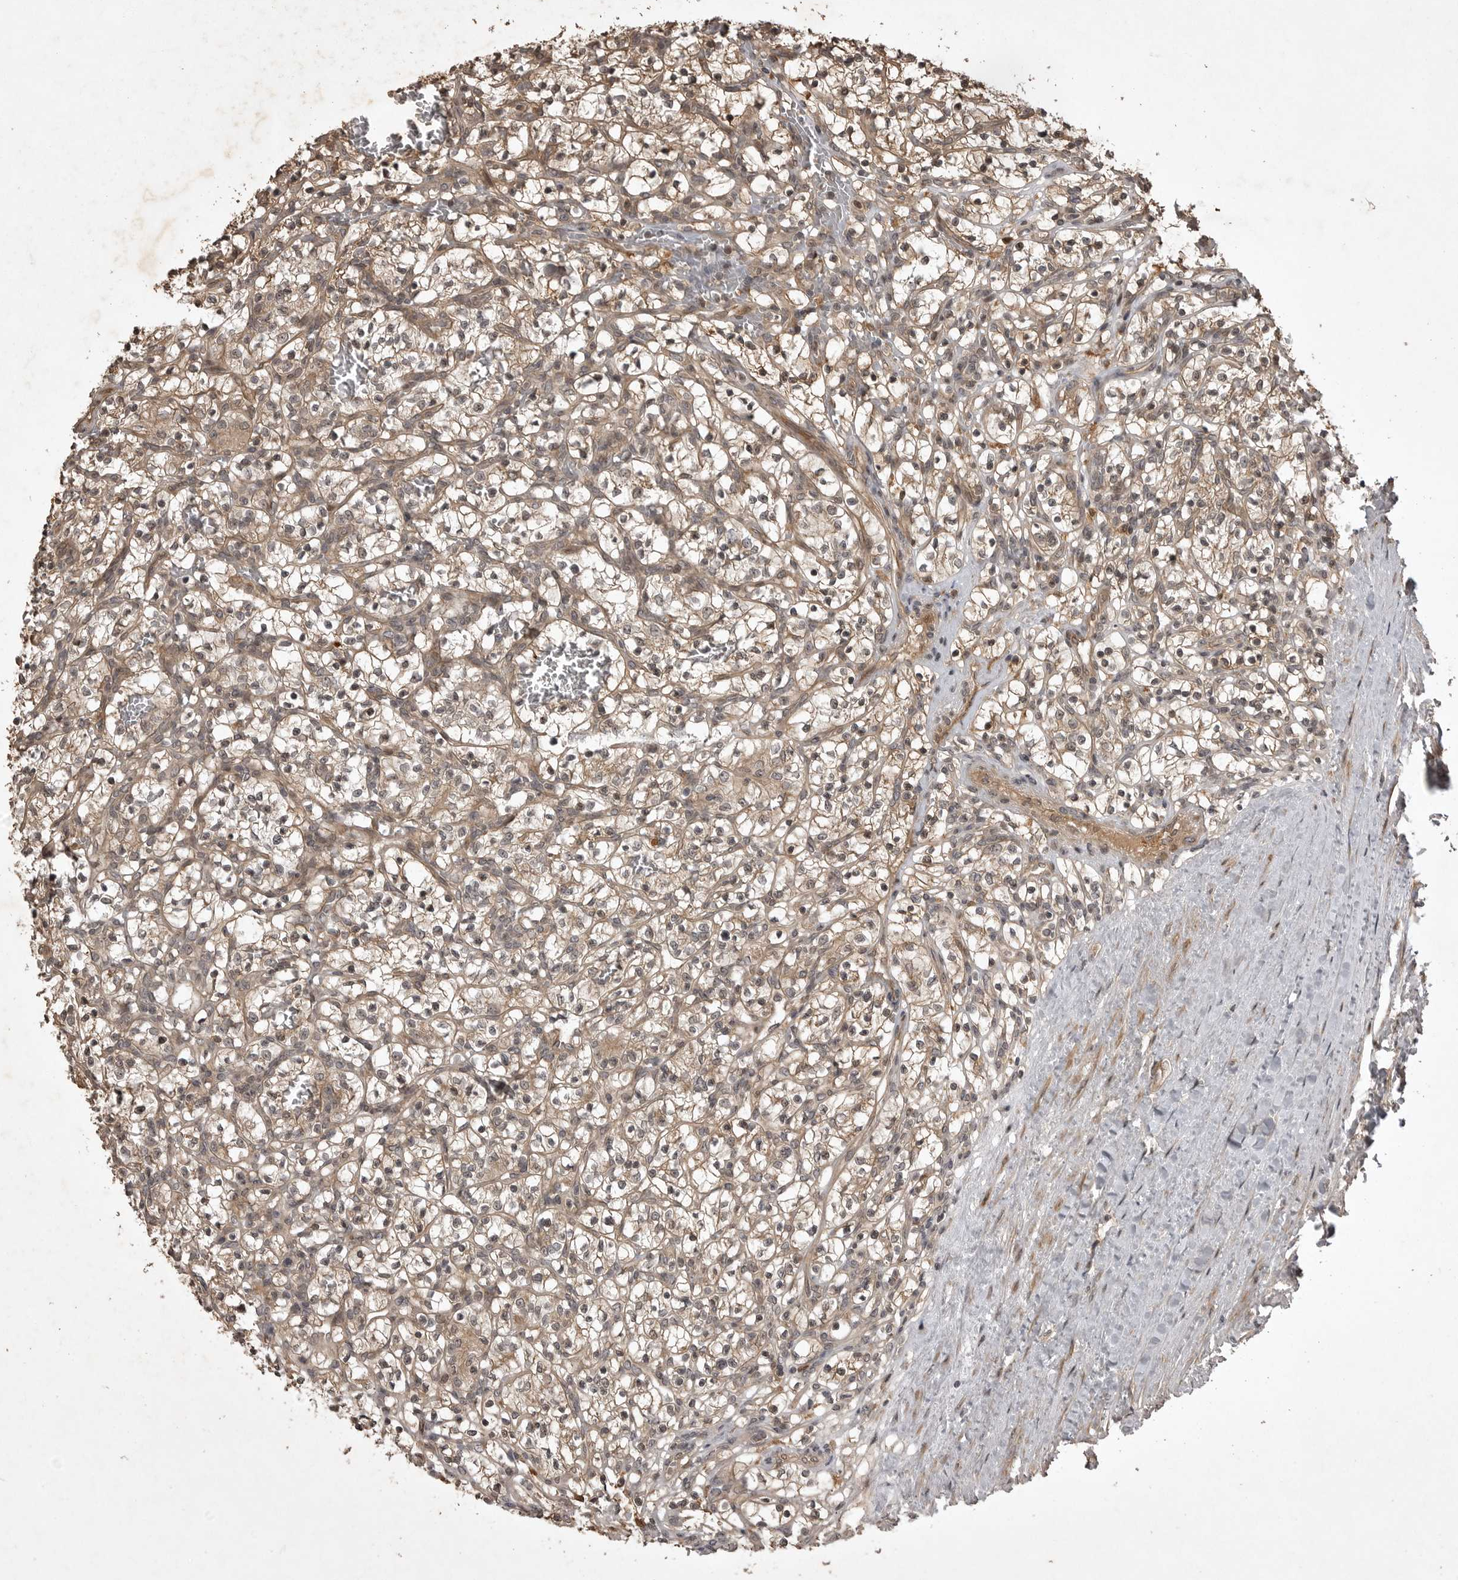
{"staining": {"intensity": "weak", "quantity": ">75%", "location": "cytoplasmic/membranous"}, "tissue": "renal cancer", "cell_type": "Tumor cells", "image_type": "cancer", "snomed": [{"axis": "morphology", "description": "Adenocarcinoma, NOS"}, {"axis": "topography", "description": "Kidney"}], "caption": "Protein expression analysis of renal cancer shows weak cytoplasmic/membranous staining in about >75% of tumor cells. Using DAB (3,3'-diaminobenzidine) (brown) and hematoxylin (blue) stains, captured at high magnification using brightfield microscopy.", "gene": "AKAP7", "patient": {"sex": "female", "age": 57}}